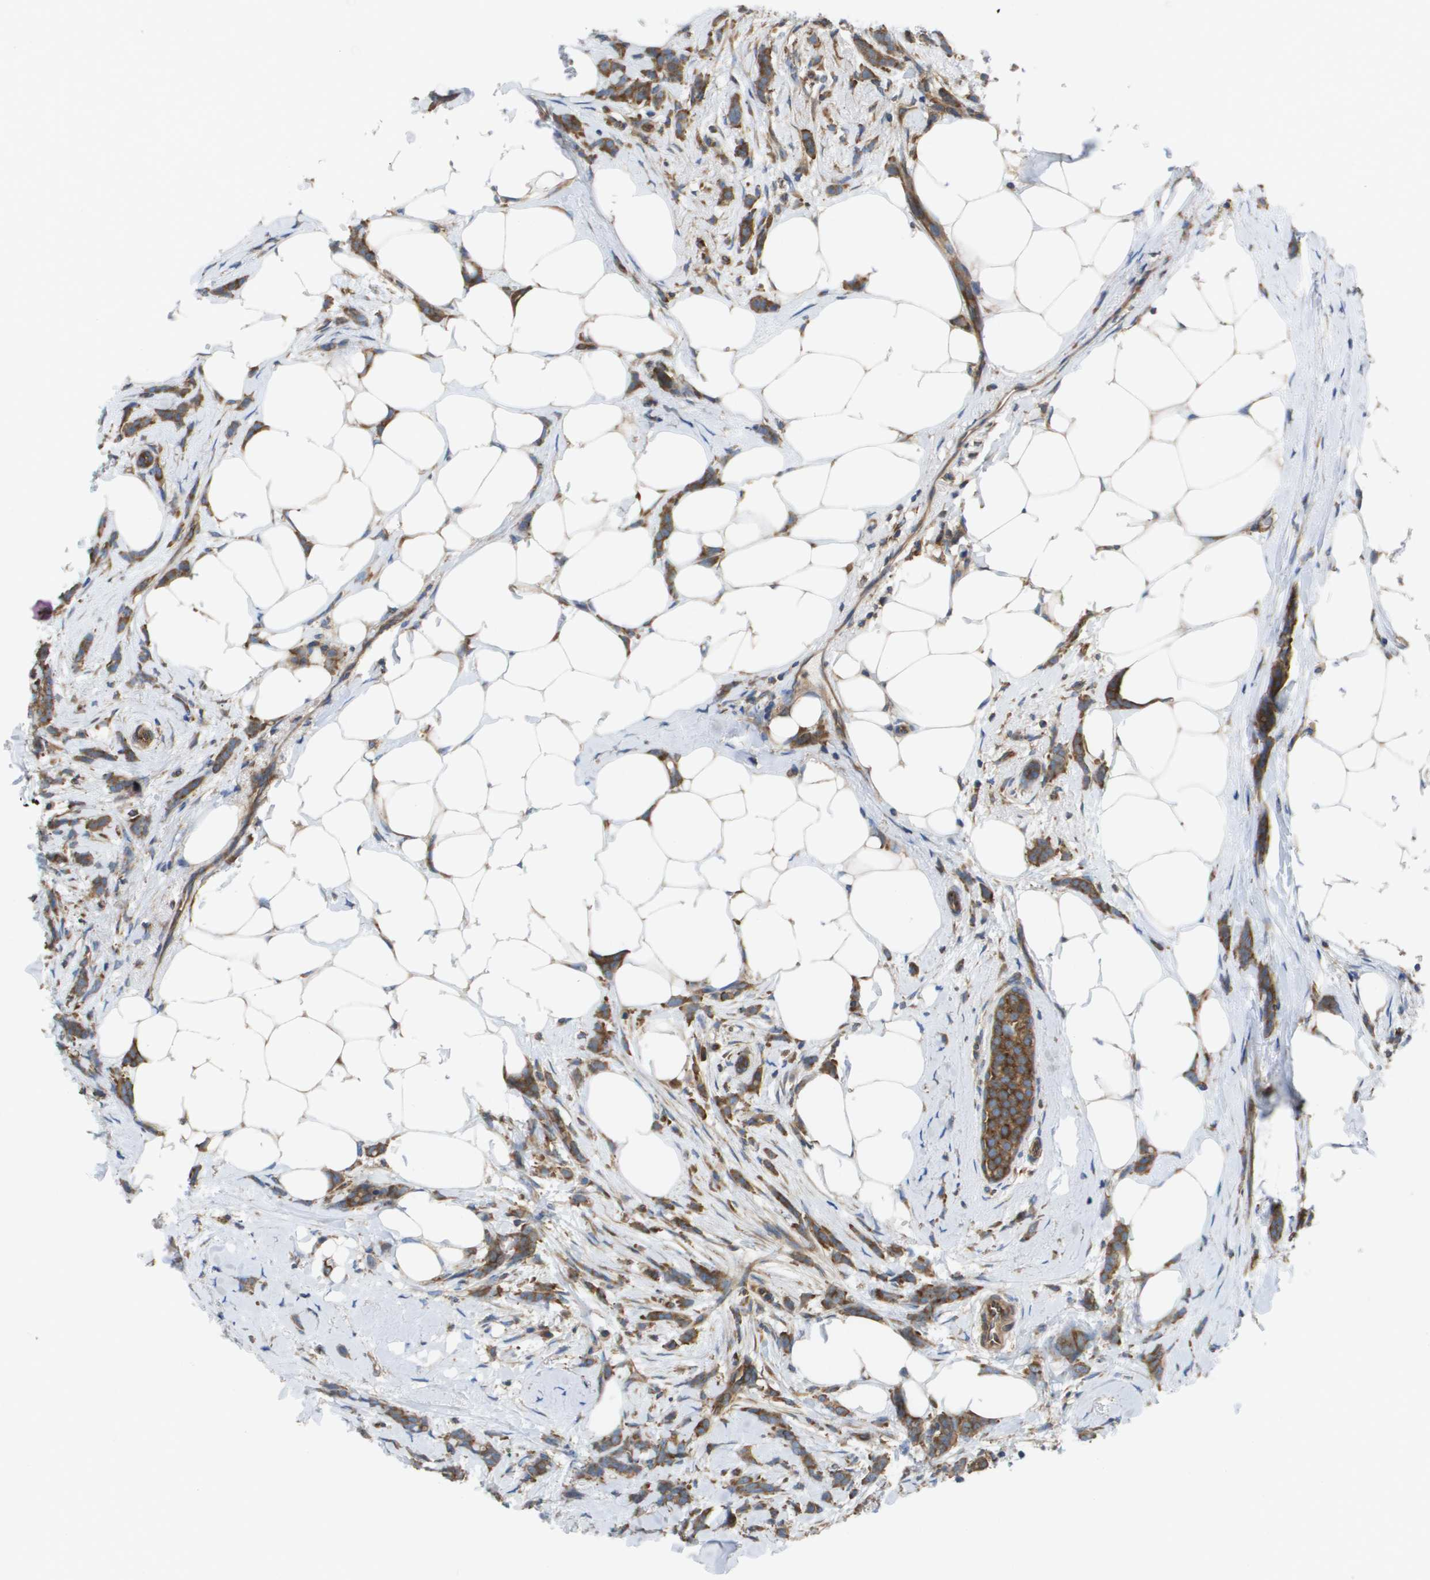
{"staining": {"intensity": "strong", "quantity": ">75%", "location": "cytoplasmic/membranous"}, "tissue": "breast cancer", "cell_type": "Tumor cells", "image_type": "cancer", "snomed": [{"axis": "morphology", "description": "Lobular carcinoma, in situ"}, {"axis": "morphology", "description": "Lobular carcinoma"}, {"axis": "topography", "description": "Breast"}], "caption": "An image of breast cancer stained for a protein reveals strong cytoplasmic/membranous brown staining in tumor cells.", "gene": "EIF4G2", "patient": {"sex": "female", "age": 41}}